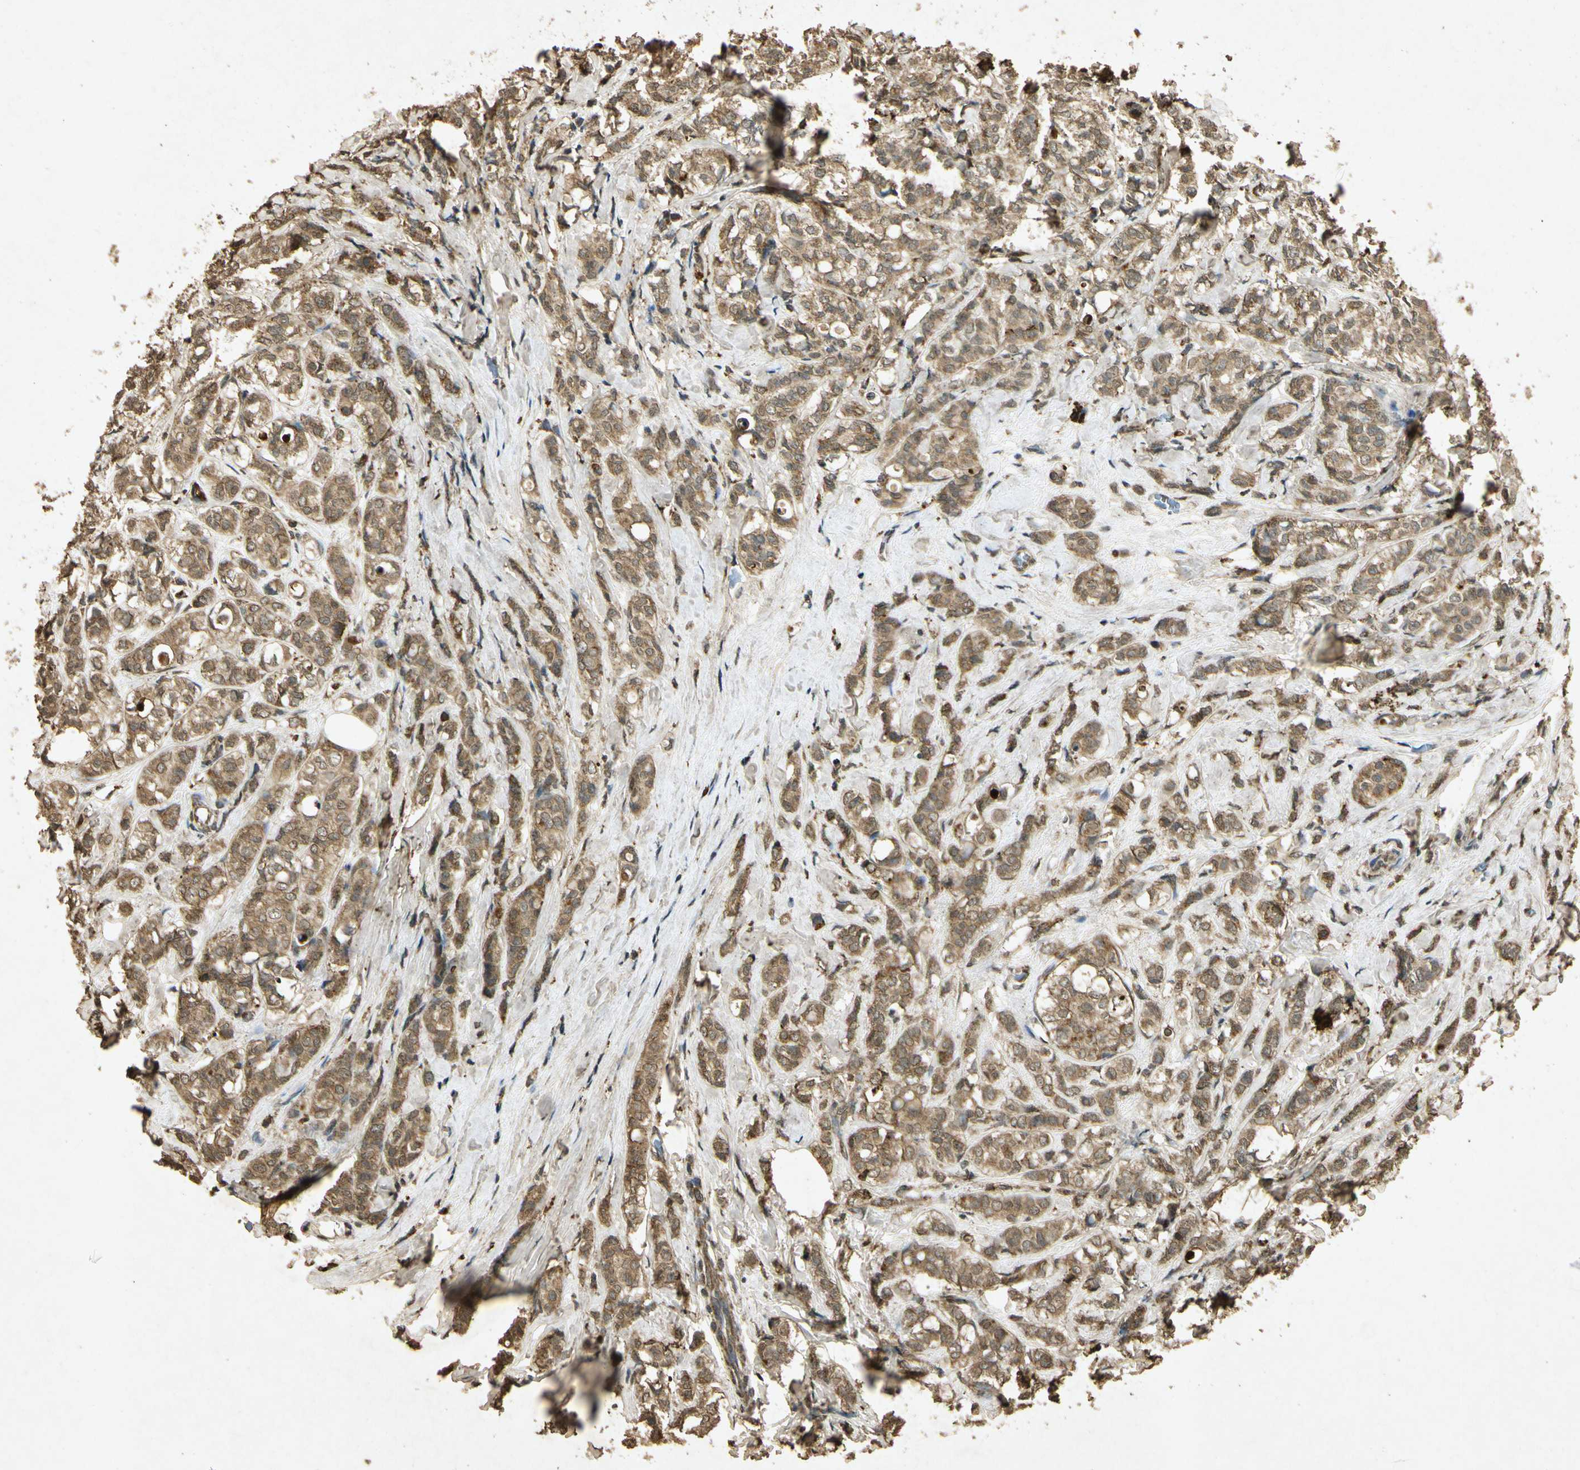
{"staining": {"intensity": "moderate", "quantity": ">75%", "location": "cytoplasmic/membranous,nuclear"}, "tissue": "breast cancer", "cell_type": "Tumor cells", "image_type": "cancer", "snomed": [{"axis": "morphology", "description": "Lobular carcinoma"}, {"axis": "topography", "description": "Breast"}], "caption": "An immunohistochemistry (IHC) image of tumor tissue is shown. Protein staining in brown highlights moderate cytoplasmic/membranous and nuclear positivity in lobular carcinoma (breast) within tumor cells. Immunohistochemistry (ihc) stains the protein of interest in brown and the nuclei are stained blue.", "gene": "PRDX3", "patient": {"sex": "female", "age": 60}}